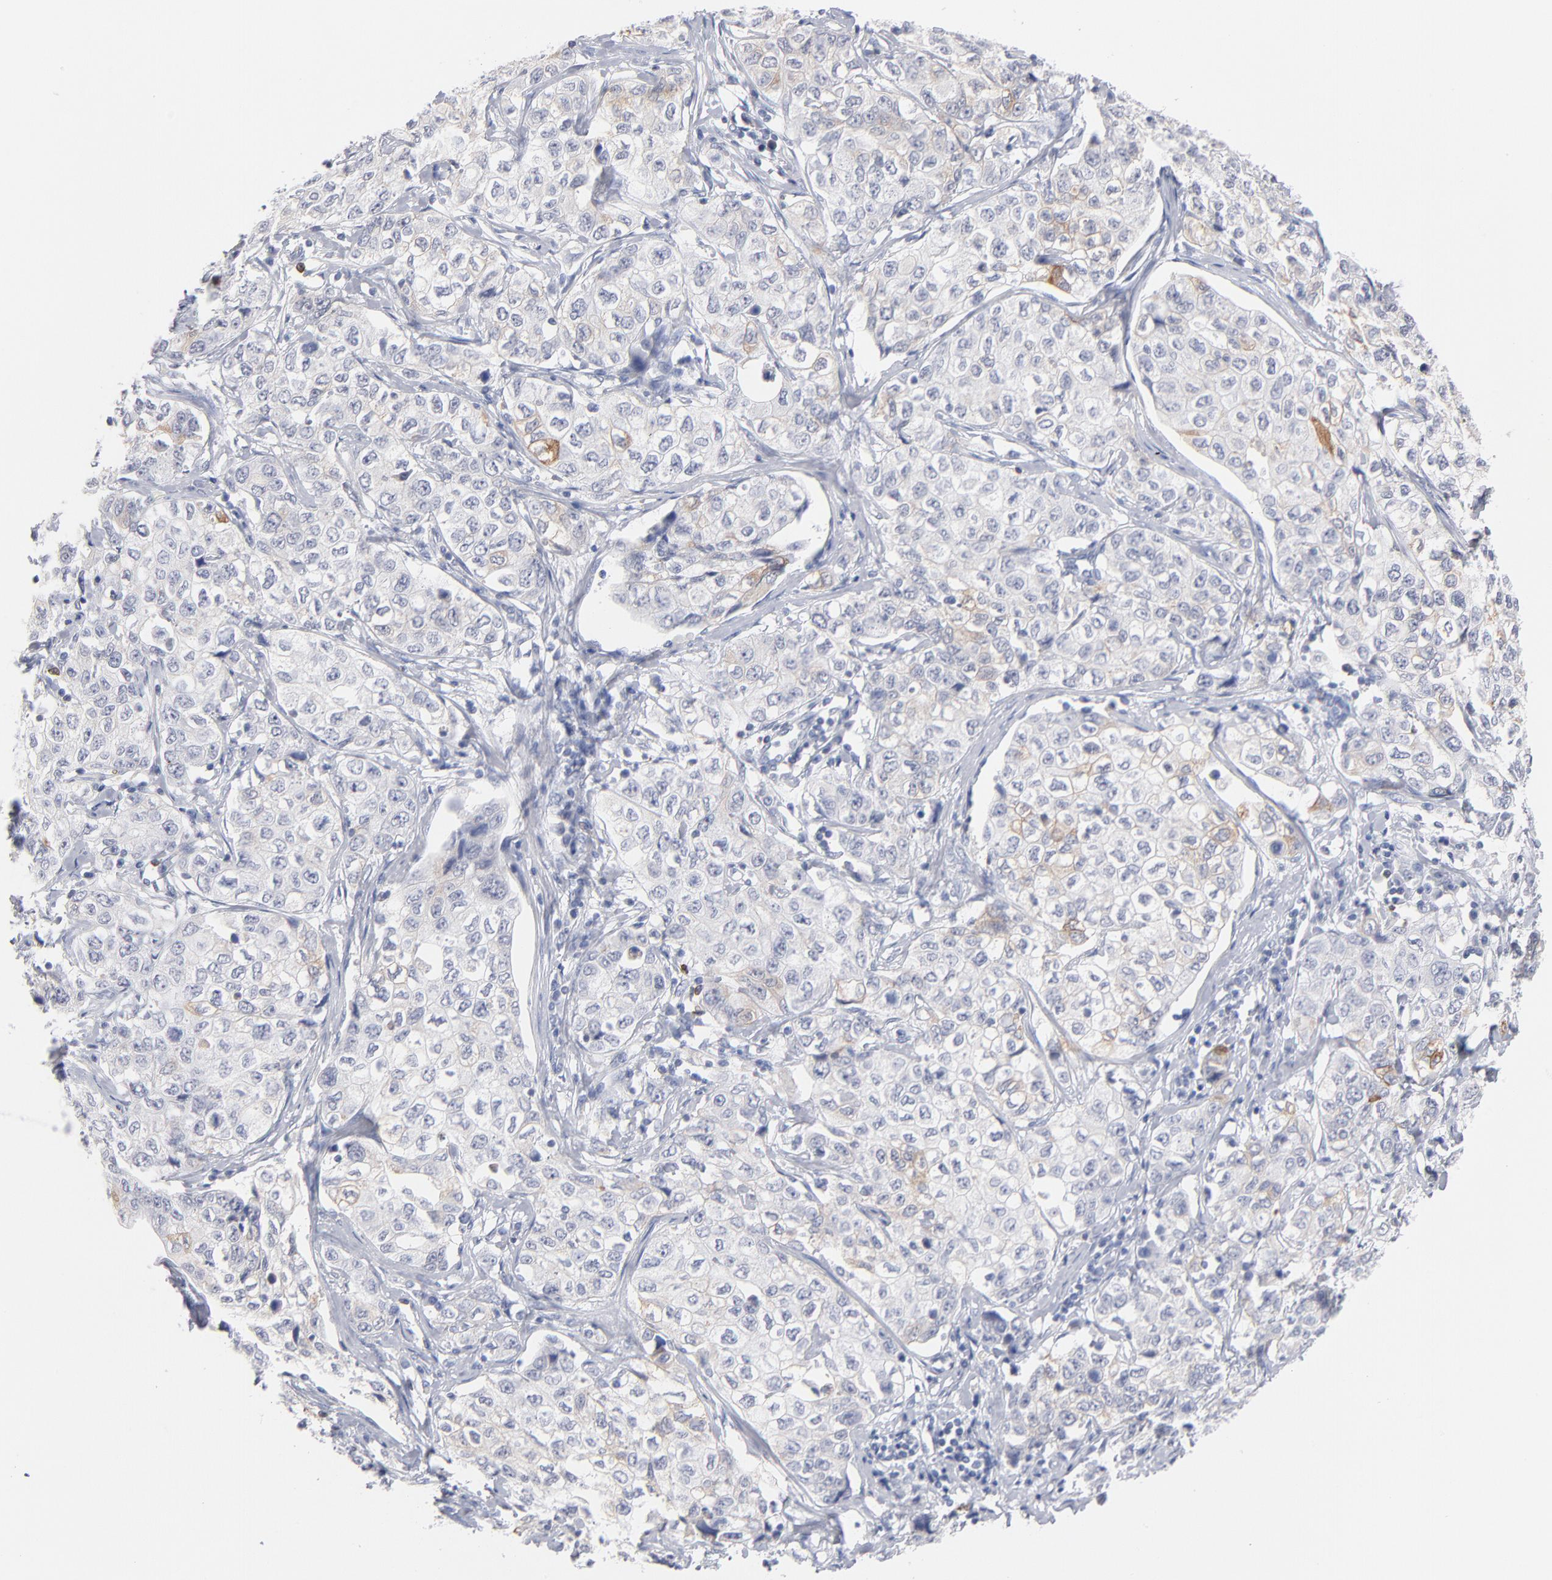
{"staining": {"intensity": "moderate", "quantity": "<25%", "location": "cytoplasmic/membranous"}, "tissue": "stomach cancer", "cell_type": "Tumor cells", "image_type": "cancer", "snomed": [{"axis": "morphology", "description": "Adenocarcinoma, NOS"}, {"axis": "topography", "description": "Stomach"}], "caption": "This is an image of immunohistochemistry staining of stomach cancer (adenocarcinoma), which shows moderate staining in the cytoplasmic/membranous of tumor cells.", "gene": "MID1", "patient": {"sex": "male", "age": 48}}